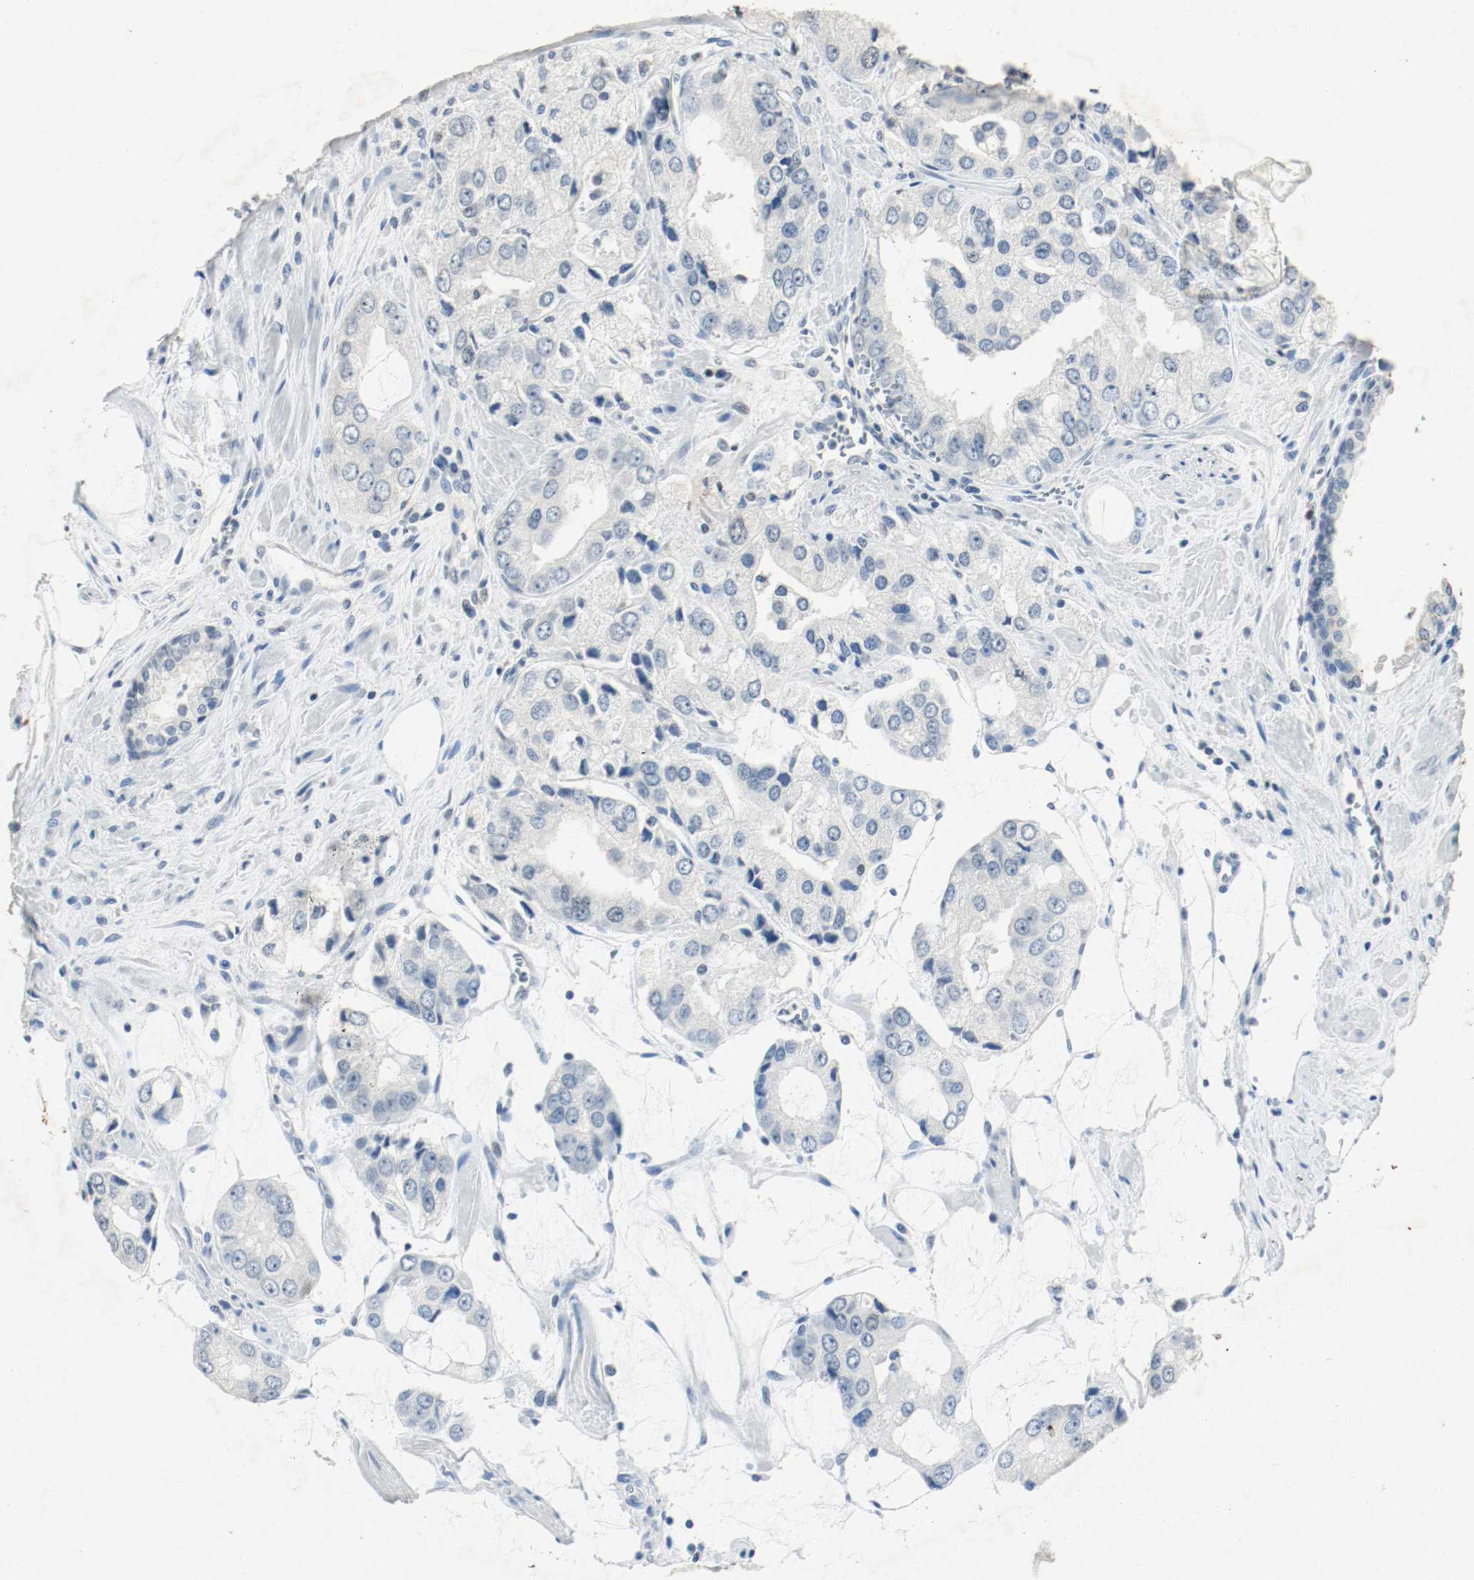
{"staining": {"intensity": "negative", "quantity": "none", "location": "none"}, "tissue": "prostate cancer", "cell_type": "Tumor cells", "image_type": "cancer", "snomed": [{"axis": "morphology", "description": "Adenocarcinoma, High grade"}, {"axis": "topography", "description": "Prostate"}], "caption": "Prostate cancer stained for a protein using immunohistochemistry (IHC) demonstrates no staining tumor cells.", "gene": "DNMT1", "patient": {"sex": "male", "age": 67}}